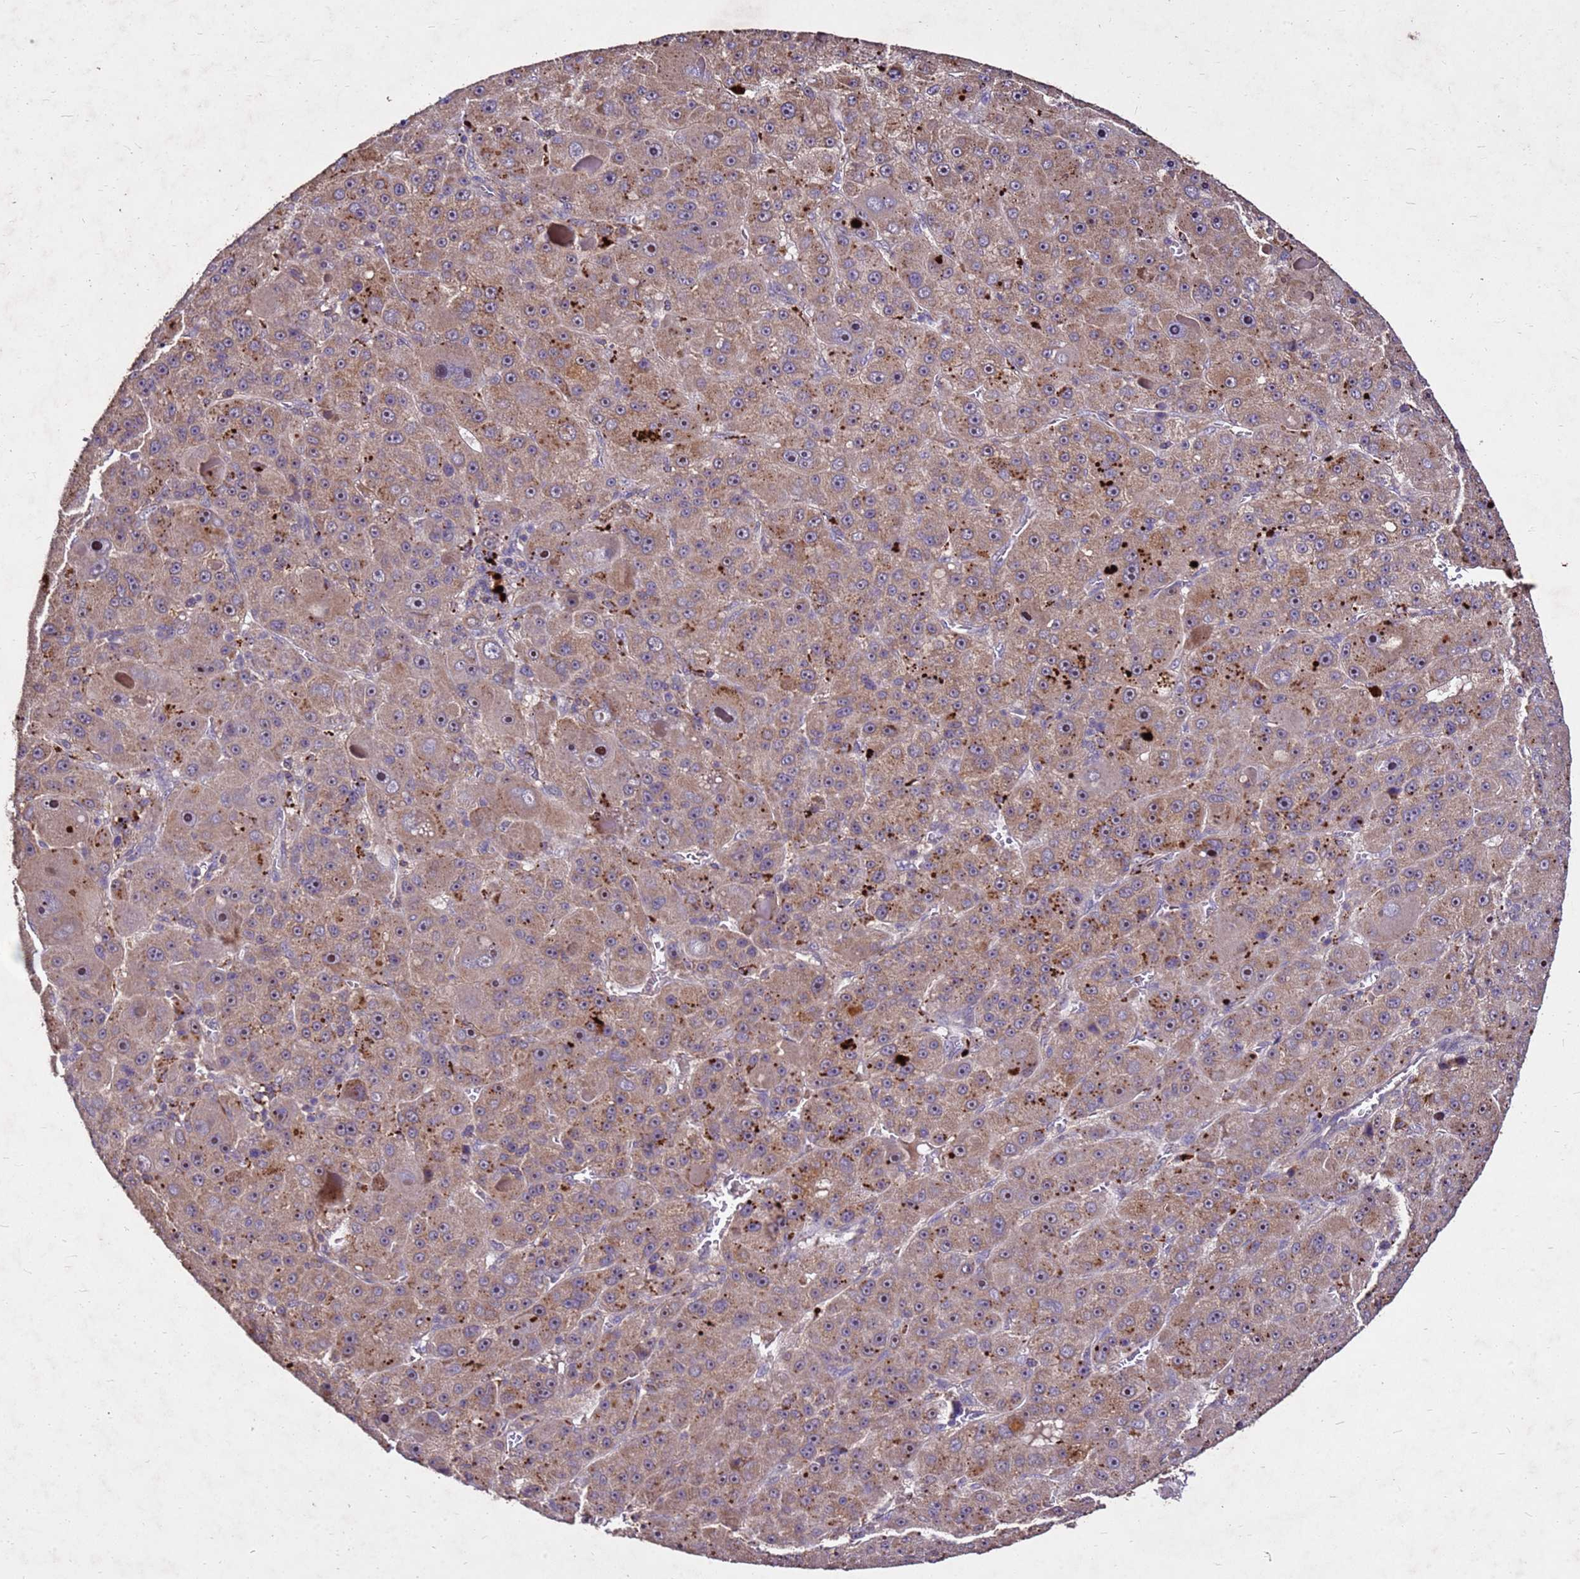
{"staining": {"intensity": "weak", "quantity": ">75%", "location": "cytoplasmic/membranous,nuclear"}, "tissue": "liver cancer", "cell_type": "Tumor cells", "image_type": "cancer", "snomed": [{"axis": "morphology", "description": "Carcinoma, Hepatocellular, NOS"}, {"axis": "topography", "description": "Liver"}], "caption": "Human hepatocellular carcinoma (liver) stained for a protein (brown) shows weak cytoplasmic/membranous and nuclear positive staining in about >75% of tumor cells.", "gene": "TOR4A", "patient": {"sex": "male", "age": 76}}